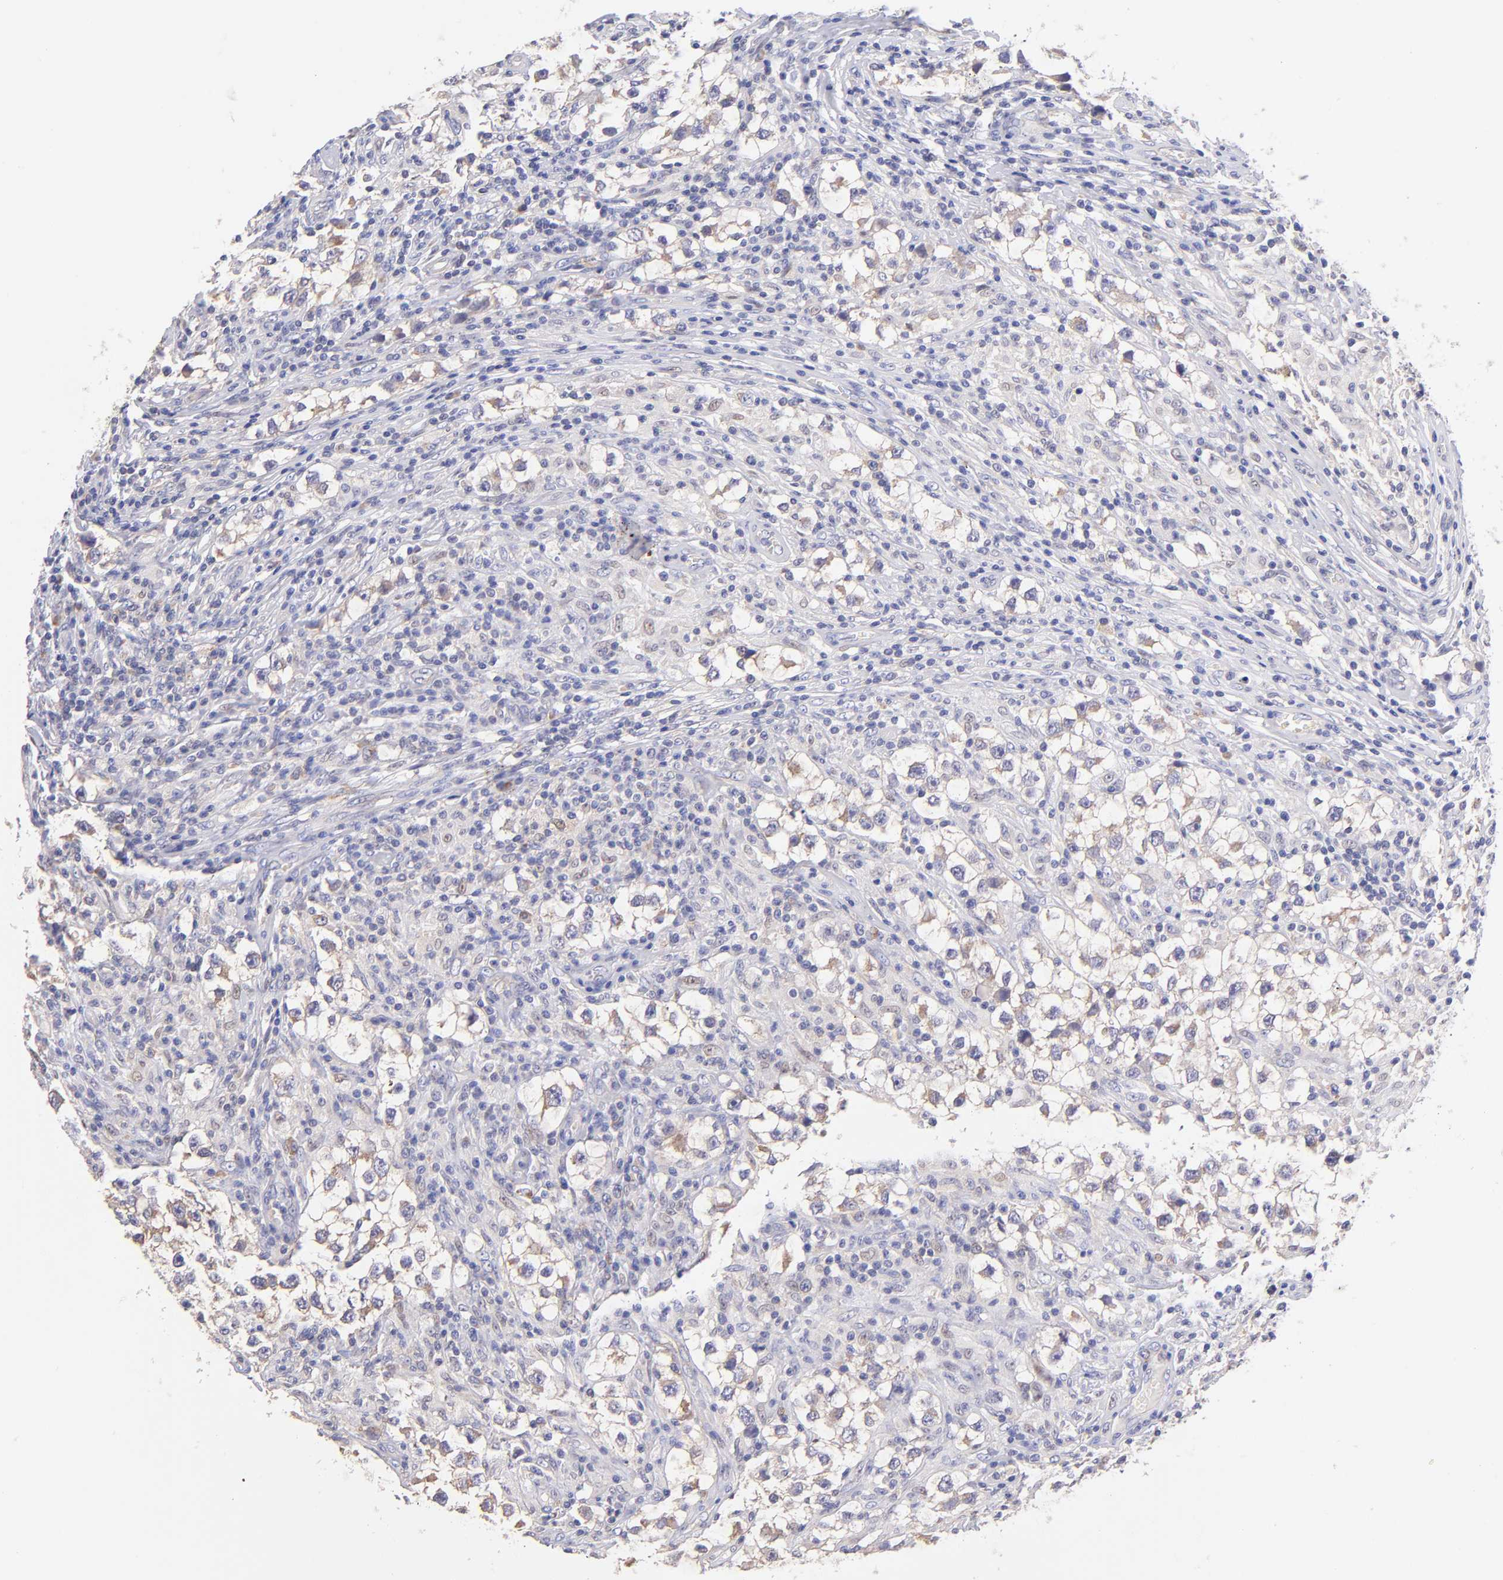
{"staining": {"intensity": "weak", "quantity": "<25%", "location": "cytoplasmic/membranous"}, "tissue": "testis cancer", "cell_type": "Tumor cells", "image_type": "cancer", "snomed": [{"axis": "morphology", "description": "Seminoma, NOS"}, {"axis": "topography", "description": "Testis"}], "caption": "Immunohistochemical staining of testis seminoma demonstrates no significant expression in tumor cells.", "gene": "RPL11", "patient": {"sex": "male", "age": 32}}